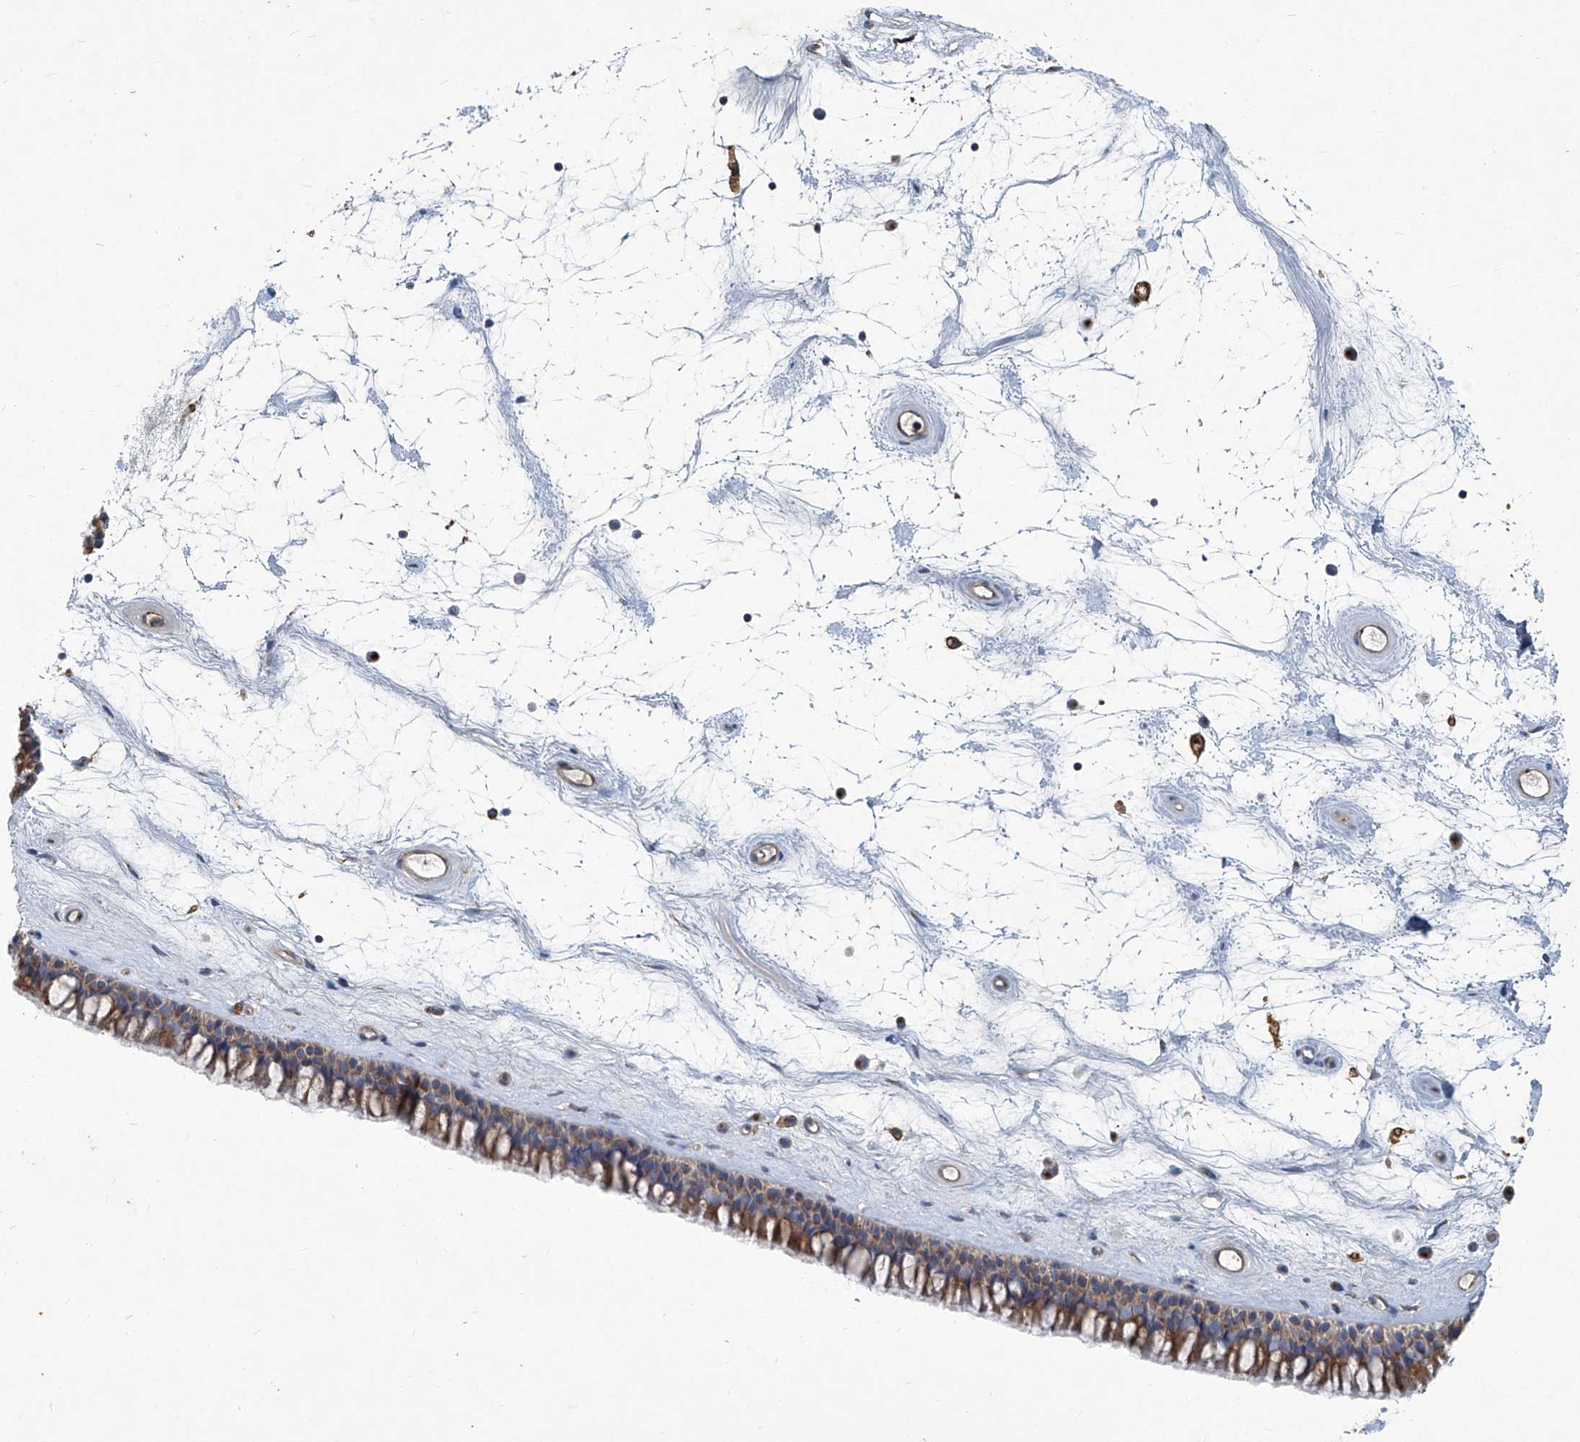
{"staining": {"intensity": "moderate", "quantity": ">75%", "location": "cytoplasmic/membranous"}, "tissue": "nasopharynx", "cell_type": "Respiratory epithelial cells", "image_type": "normal", "snomed": [{"axis": "morphology", "description": "Normal tissue, NOS"}, {"axis": "topography", "description": "Nasopharynx"}], "caption": "DAB (3,3'-diaminobenzidine) immunohistochemical staining of normal nasopharynx demonstrates moderate cytoplasmic/membranous protein expression in about >75% of respiratory epithelial cells. (Brightfield microscopy of DAB IHC at high magnification).", "gene": "PIGH", "patient": {"sex": "male", "age": 64}}